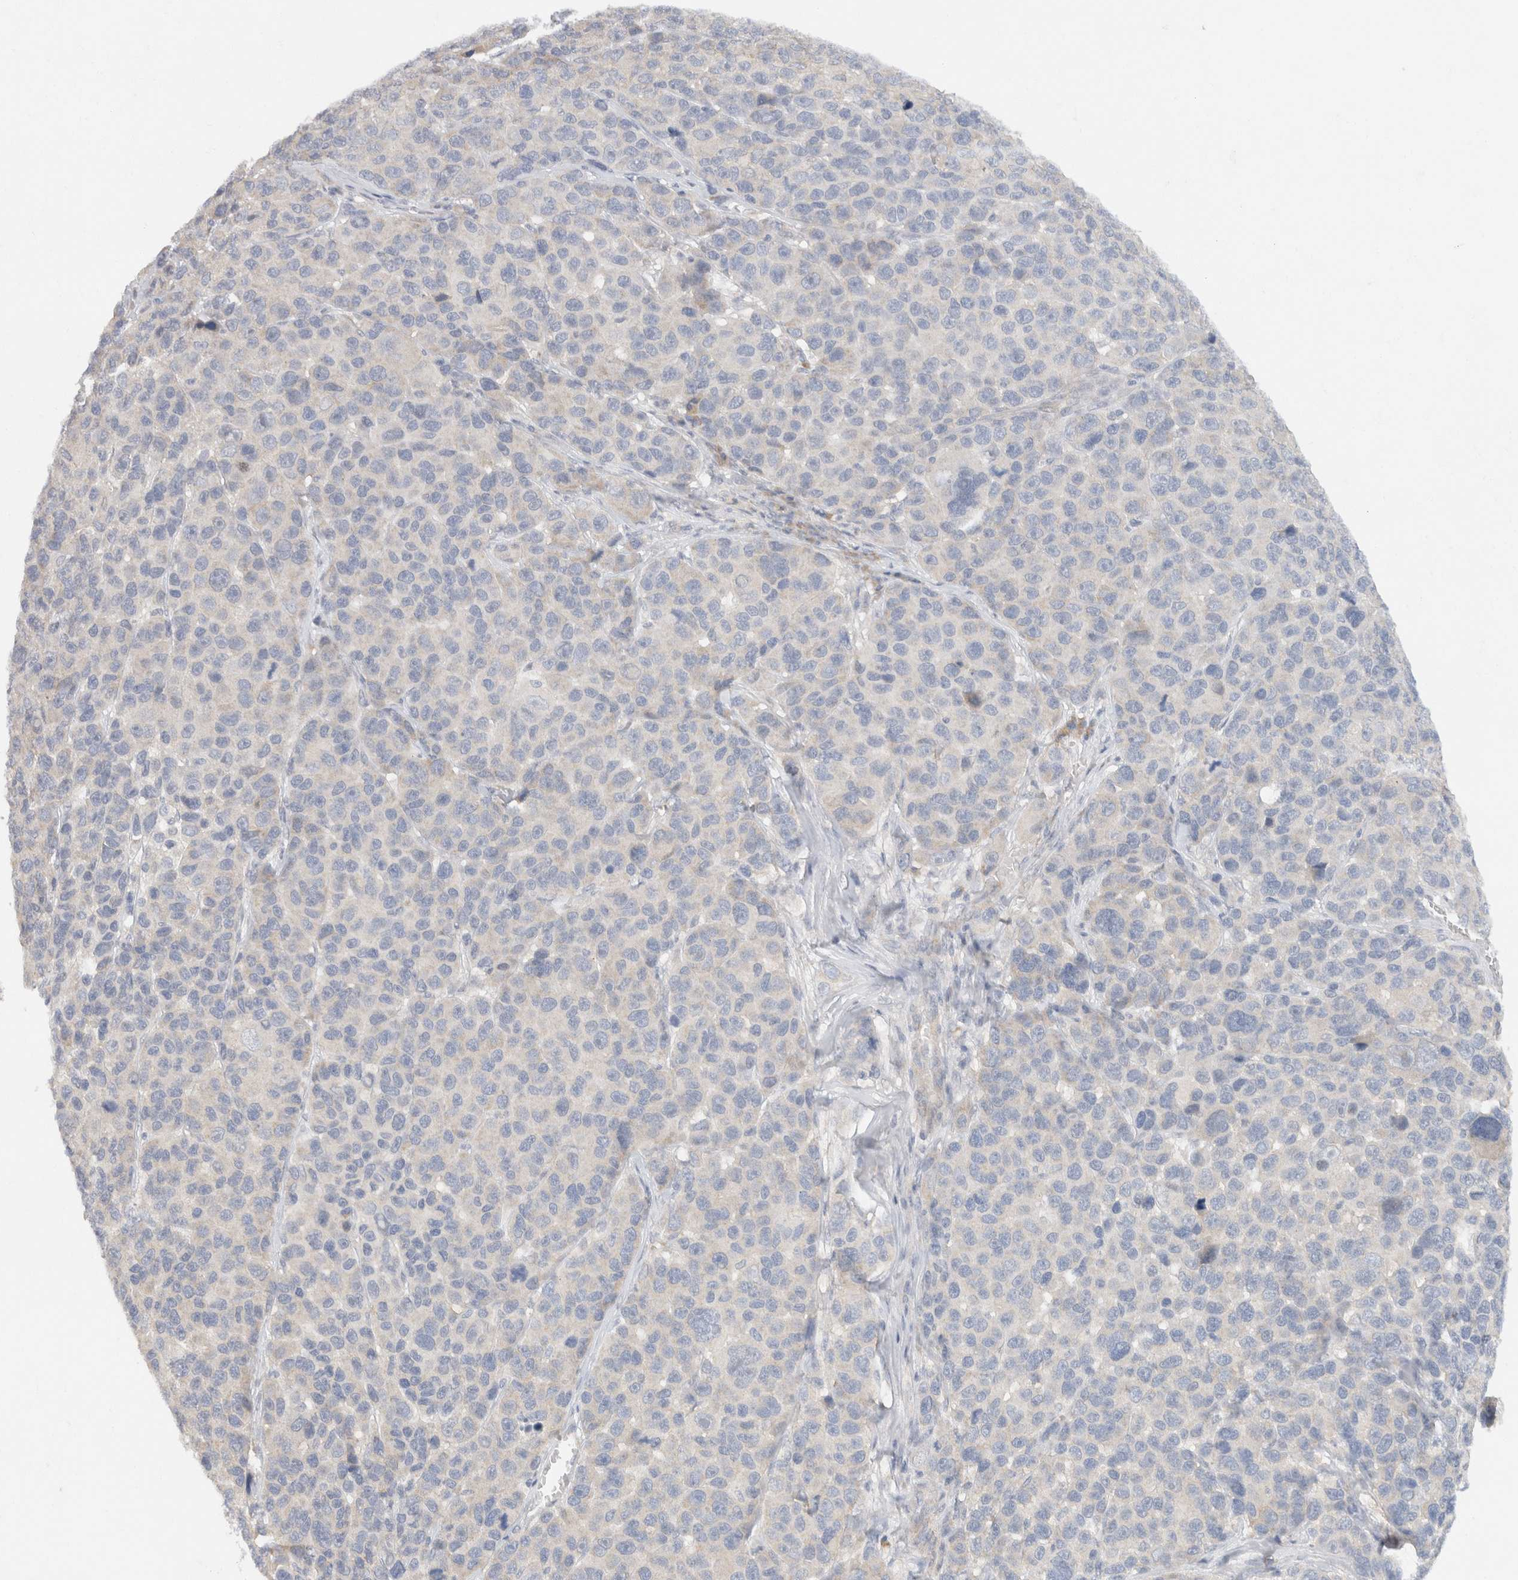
{"staining": {"intensity": "negative", "quantity": "none", "location": "none"}, "tissue": "melanoma", "cell_type": "Tumor cells", "image_type": "cancer", "snomed": [{"axis": "morphology", "description": "Malignant melanoma, NOS"}, {"axis": "topography", "description": "Skin"}], "caption": "A high-resolution micrograph shows IHC staining of melanoma, which exhibits no significant staining in tumor cells.", "gene": "CHRM4", "patient": {"sex": "male", "age": 53}}